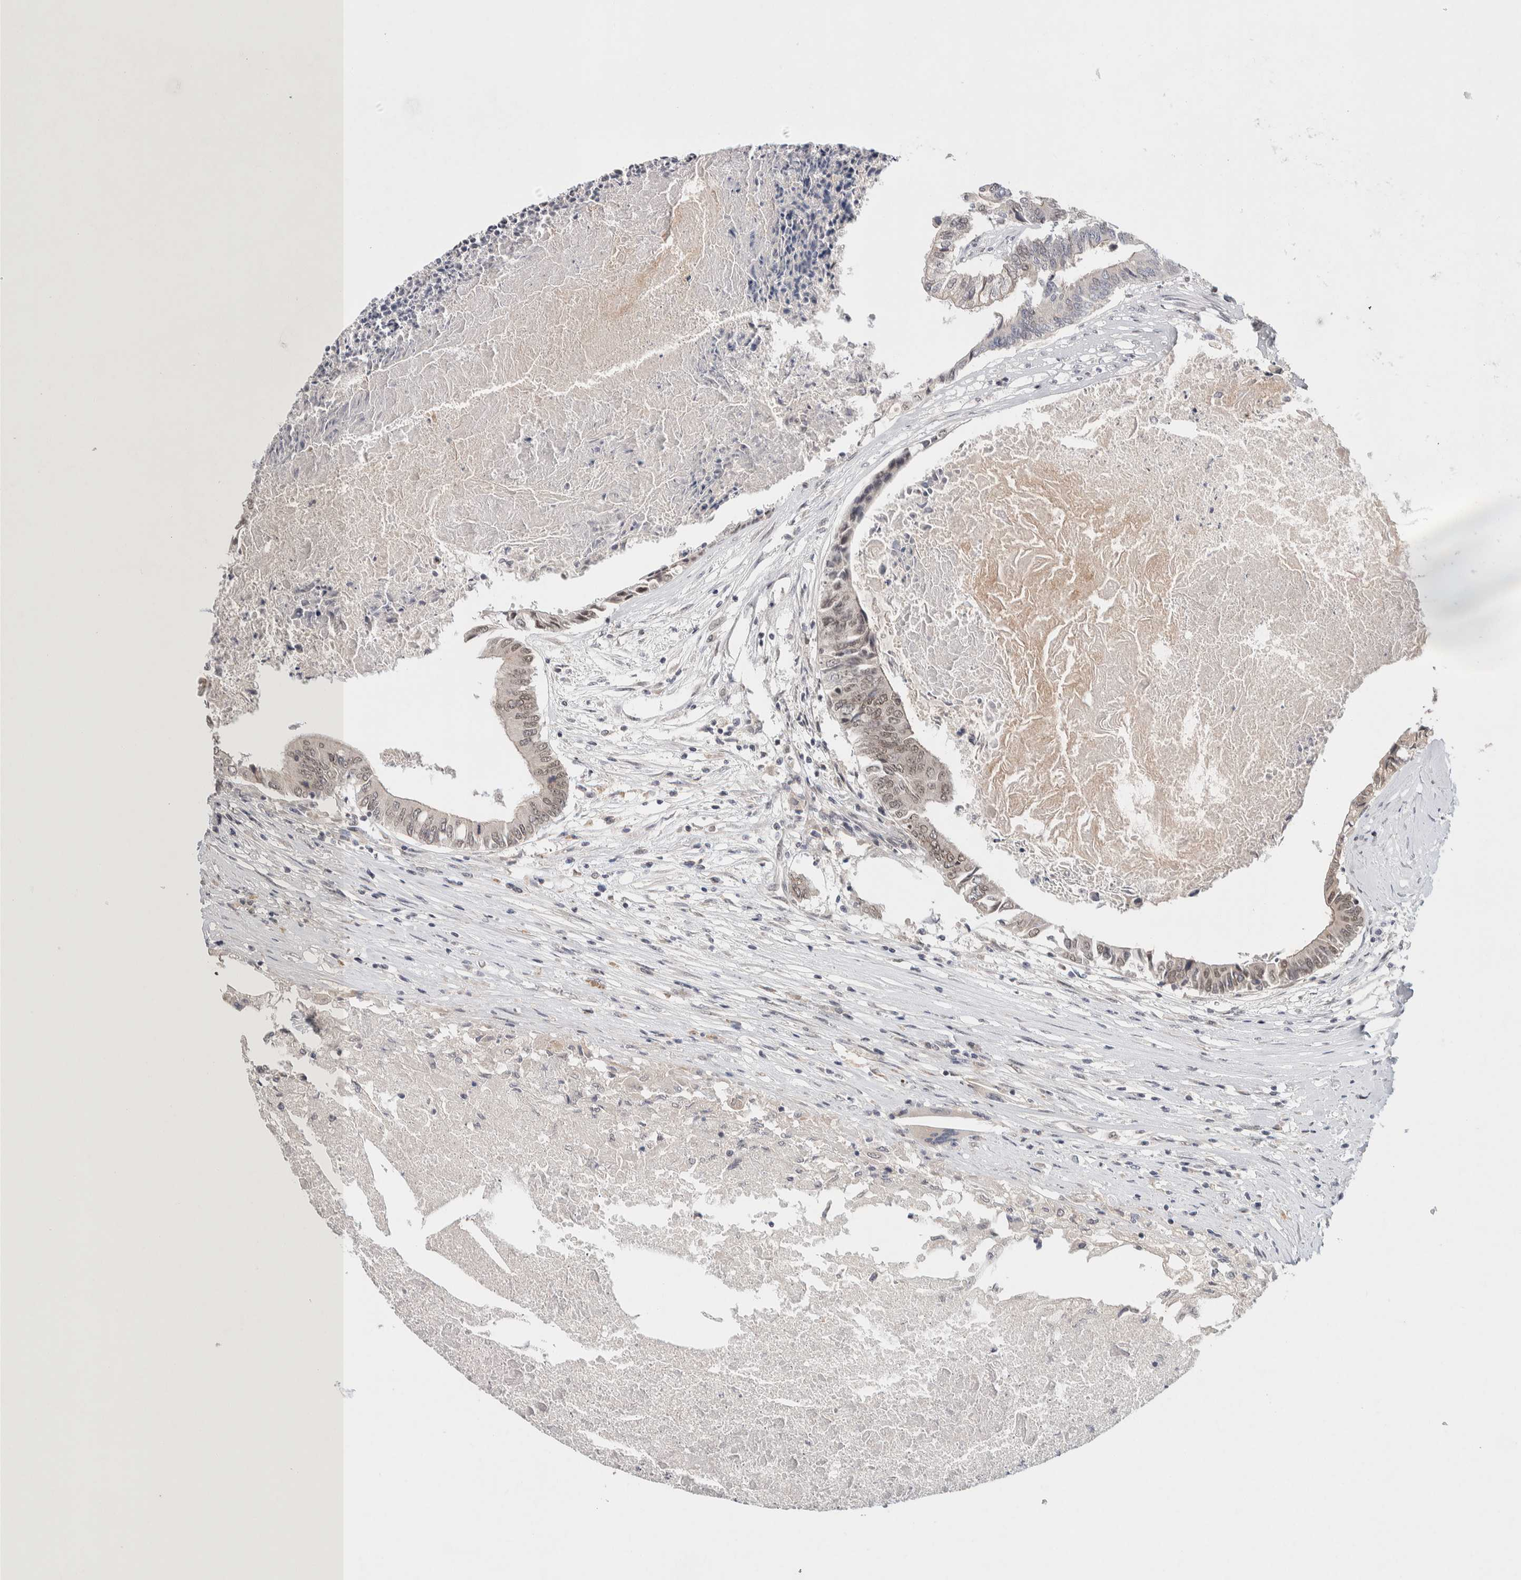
{"staining": {"intensity": "weak", "quantity": "25%-75%", "location": "nuclear"}, "tissue": "colorectal cancer", "cell_type": "Tumor cells", "image_type": "cancer", "snomed": [{"axis": "morphology", "description": "Adenocarcinoma, NOS"}, {"axis": "topography", "description": "Rectum"}], "caption": "Colorectal cancer (adenocarcinoma) tissue shows weak nuclear staining in about 25%-75% of tumor cells The protein is stained brown, and the nuclei are stained in blue (DAB IHC with brightfield microscopy, high magnification).", "gene": "CRAT", "patient": {"sex": "male", "age": 63}}